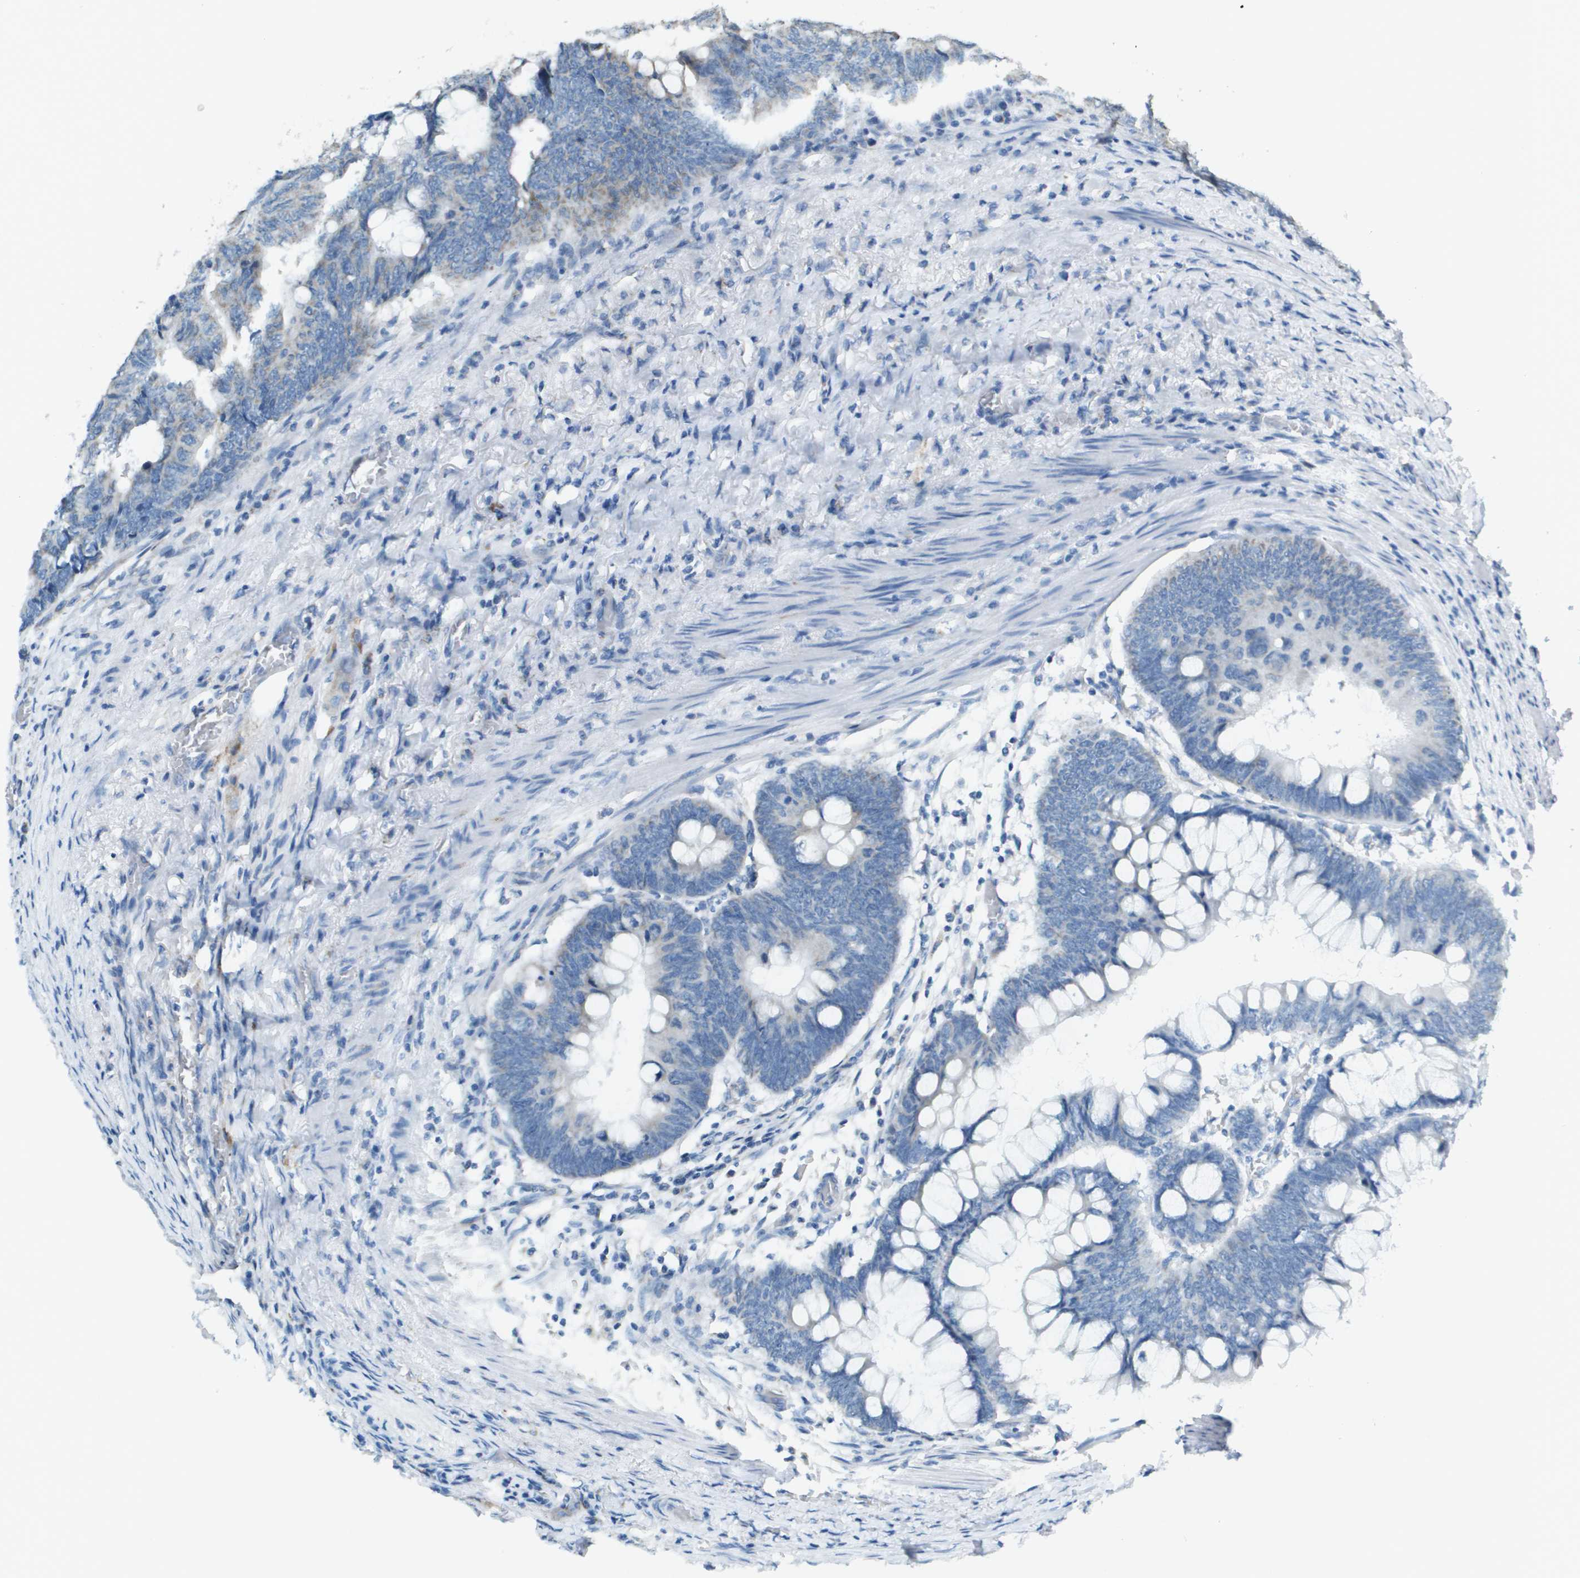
{"staining": {"intensity": "weak", "quantity": "25%-75%", "location": "cytoplasmic/membranous"}, "tissue": "colorectal cancer", "cell_type": "Tumor cells", "image_type": "cancer", "snomed": [{"axis": "morphology", "description": "Normal tissue, NOS"}, {"axis": "morphology", "description": "Adenocarcinoma, NOS"}, {"axis": "topography", "description": "Rectum"}, {"axis": "topography", "description": "Peripheral nerve tissue"}], "caption": "Approximately 25%-75% of tumor cells in adenocarcinoma (colorectal) show weak cytoplasmic/membranous protein expression as visualized by brown immunohistochemical staining.", "gene": "FH", "patient": {"sex": "male", "age": 92}}